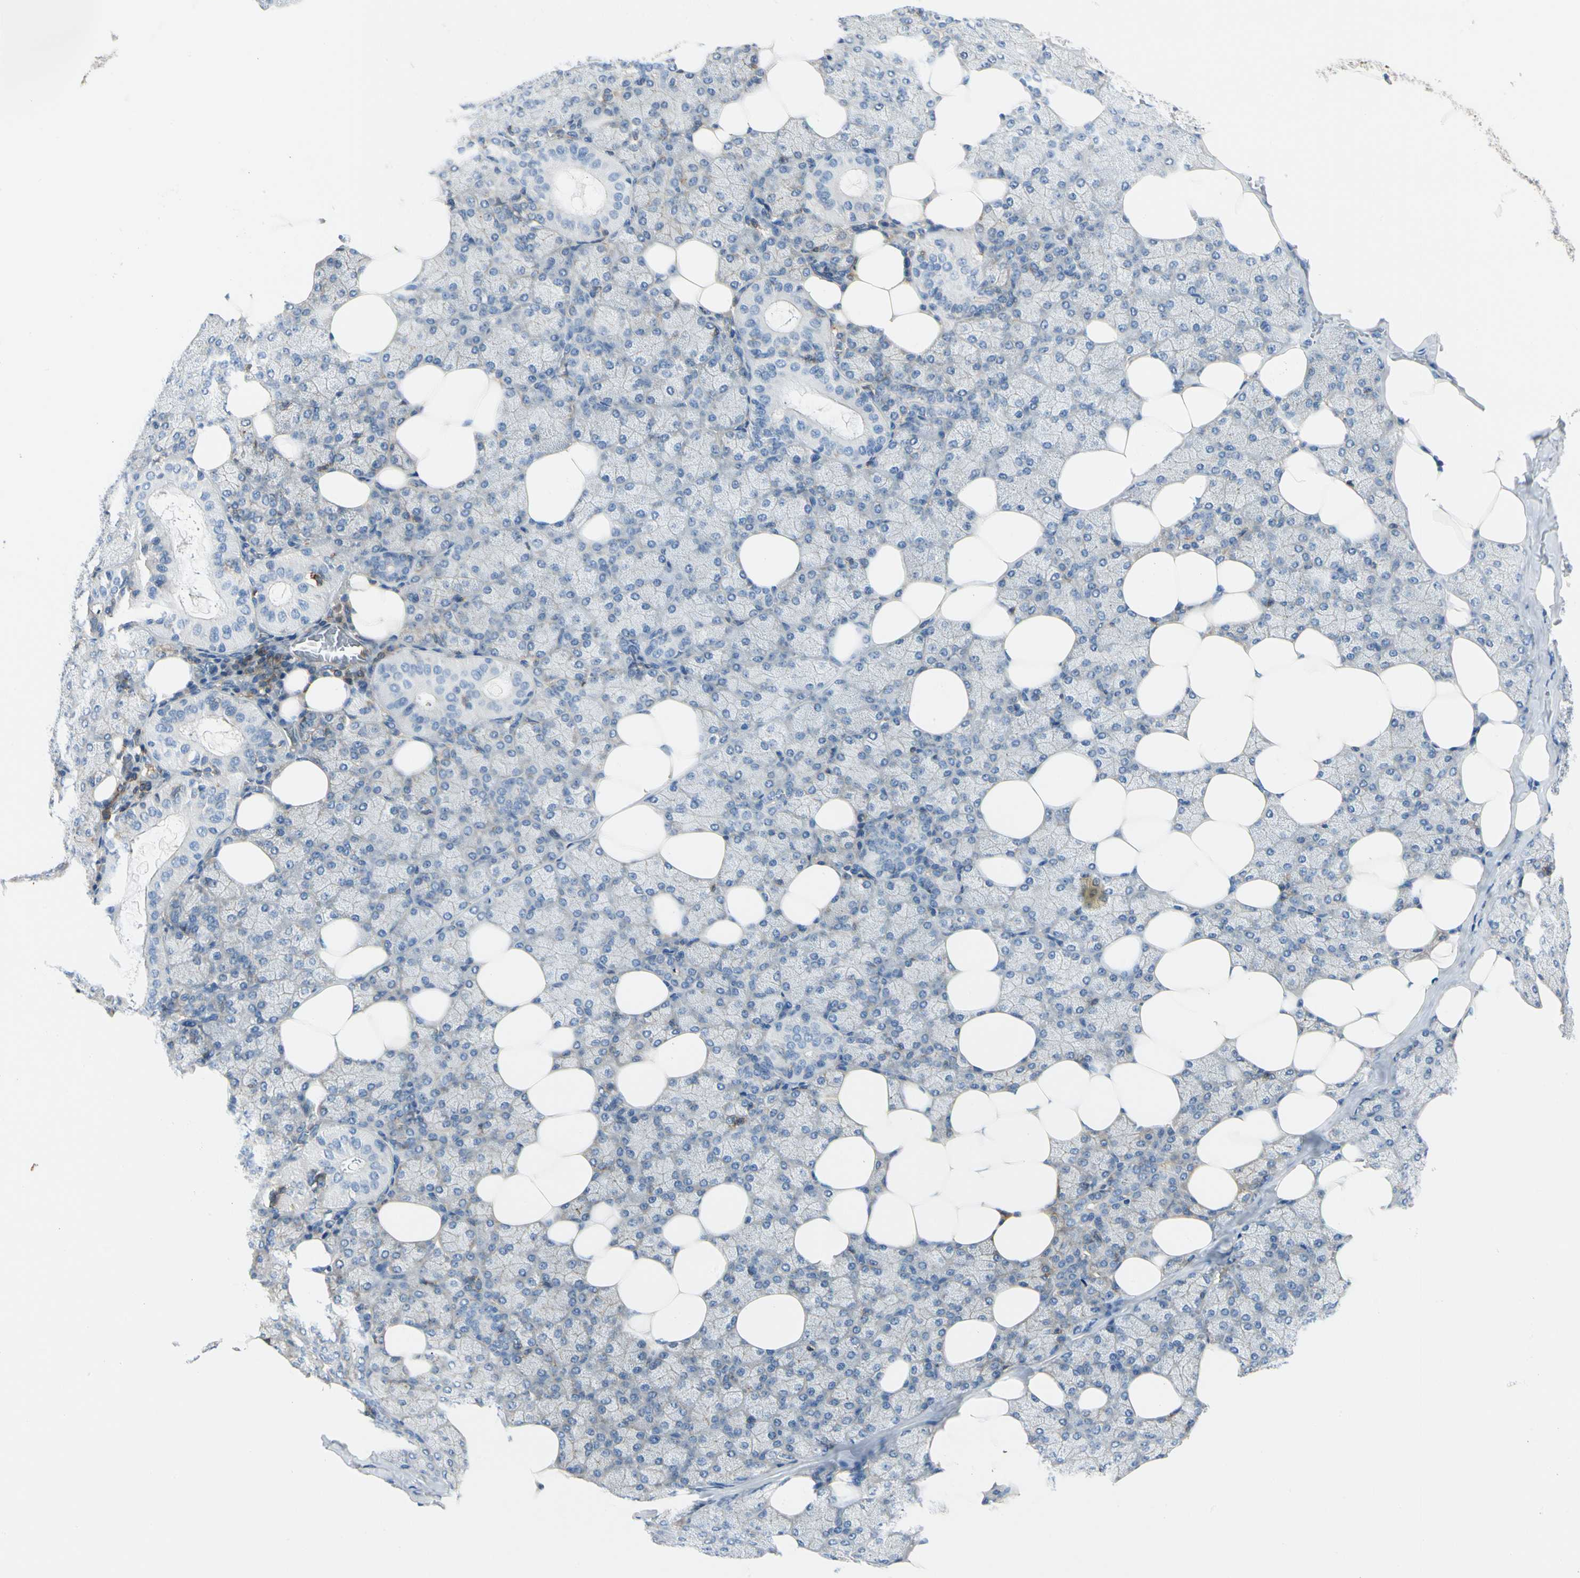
{"staining": {"intensity": "weak", "quantity": "<25%", "location": "cytoplasmic/membranous"}, "tissue": "salivary gland", "cell_type": "Glandular cells", "image_type": "normal", "snomed": [{"axis": "morphology", "description": "Normal tissue, NOS"}, {"axis": "topography", "description": "Lymph node"}, {"axis": "topography", "description": "Salivary gland"}], "caption": "This micrograph is of normal salivary gland stained with immunohistochemistry (IHC) to label a protein in brown with the nuclei are counter-stained blue. There is no staining in glandular cells. (Brightfield microscopy of DAB IHC at high magnification).", "gene": "CAPZA2", "patient": {"sex": "male", "age": 8}}